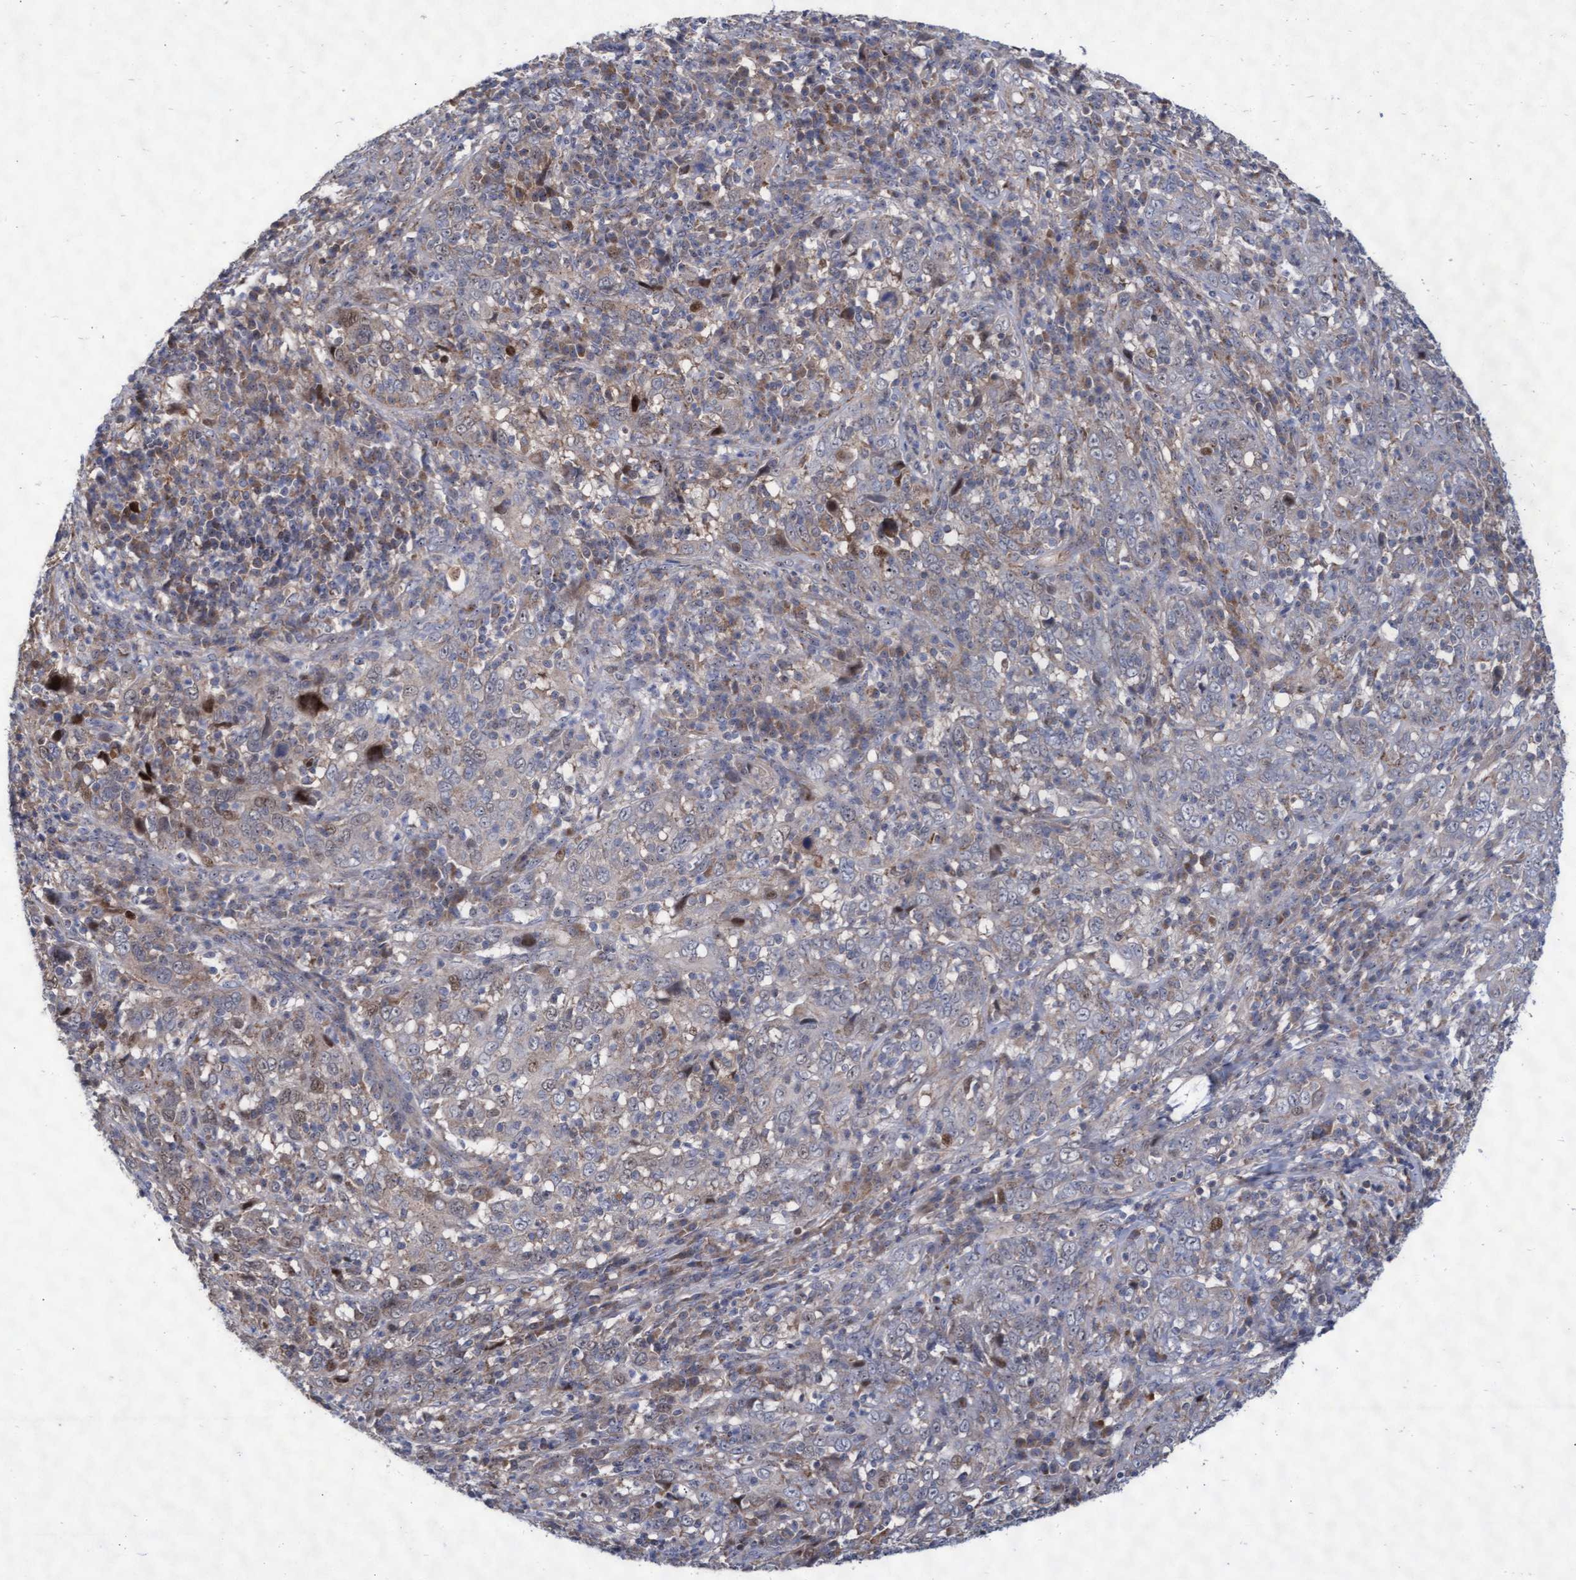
{"staining": {"intensity": "weak", "quantity": "<25%", "location": "cytoplasmic/membranous"}, "tissue": "cervical cancer", "cell_type": "Tumor cells", "image_type": "cancer", "snomed": [{"axis": "morphology", "description": "Squamous cell carcinoma, NOS"}, {"axis": "topography", "description": "Cervix"}], "caption": "DAB immunohistochemical staining of squamous cell carcinoma (cervical) displays no significant staining in tumor cells.", "gene": "ABCF2", "patient": {"sex": "female", "age": 46}}